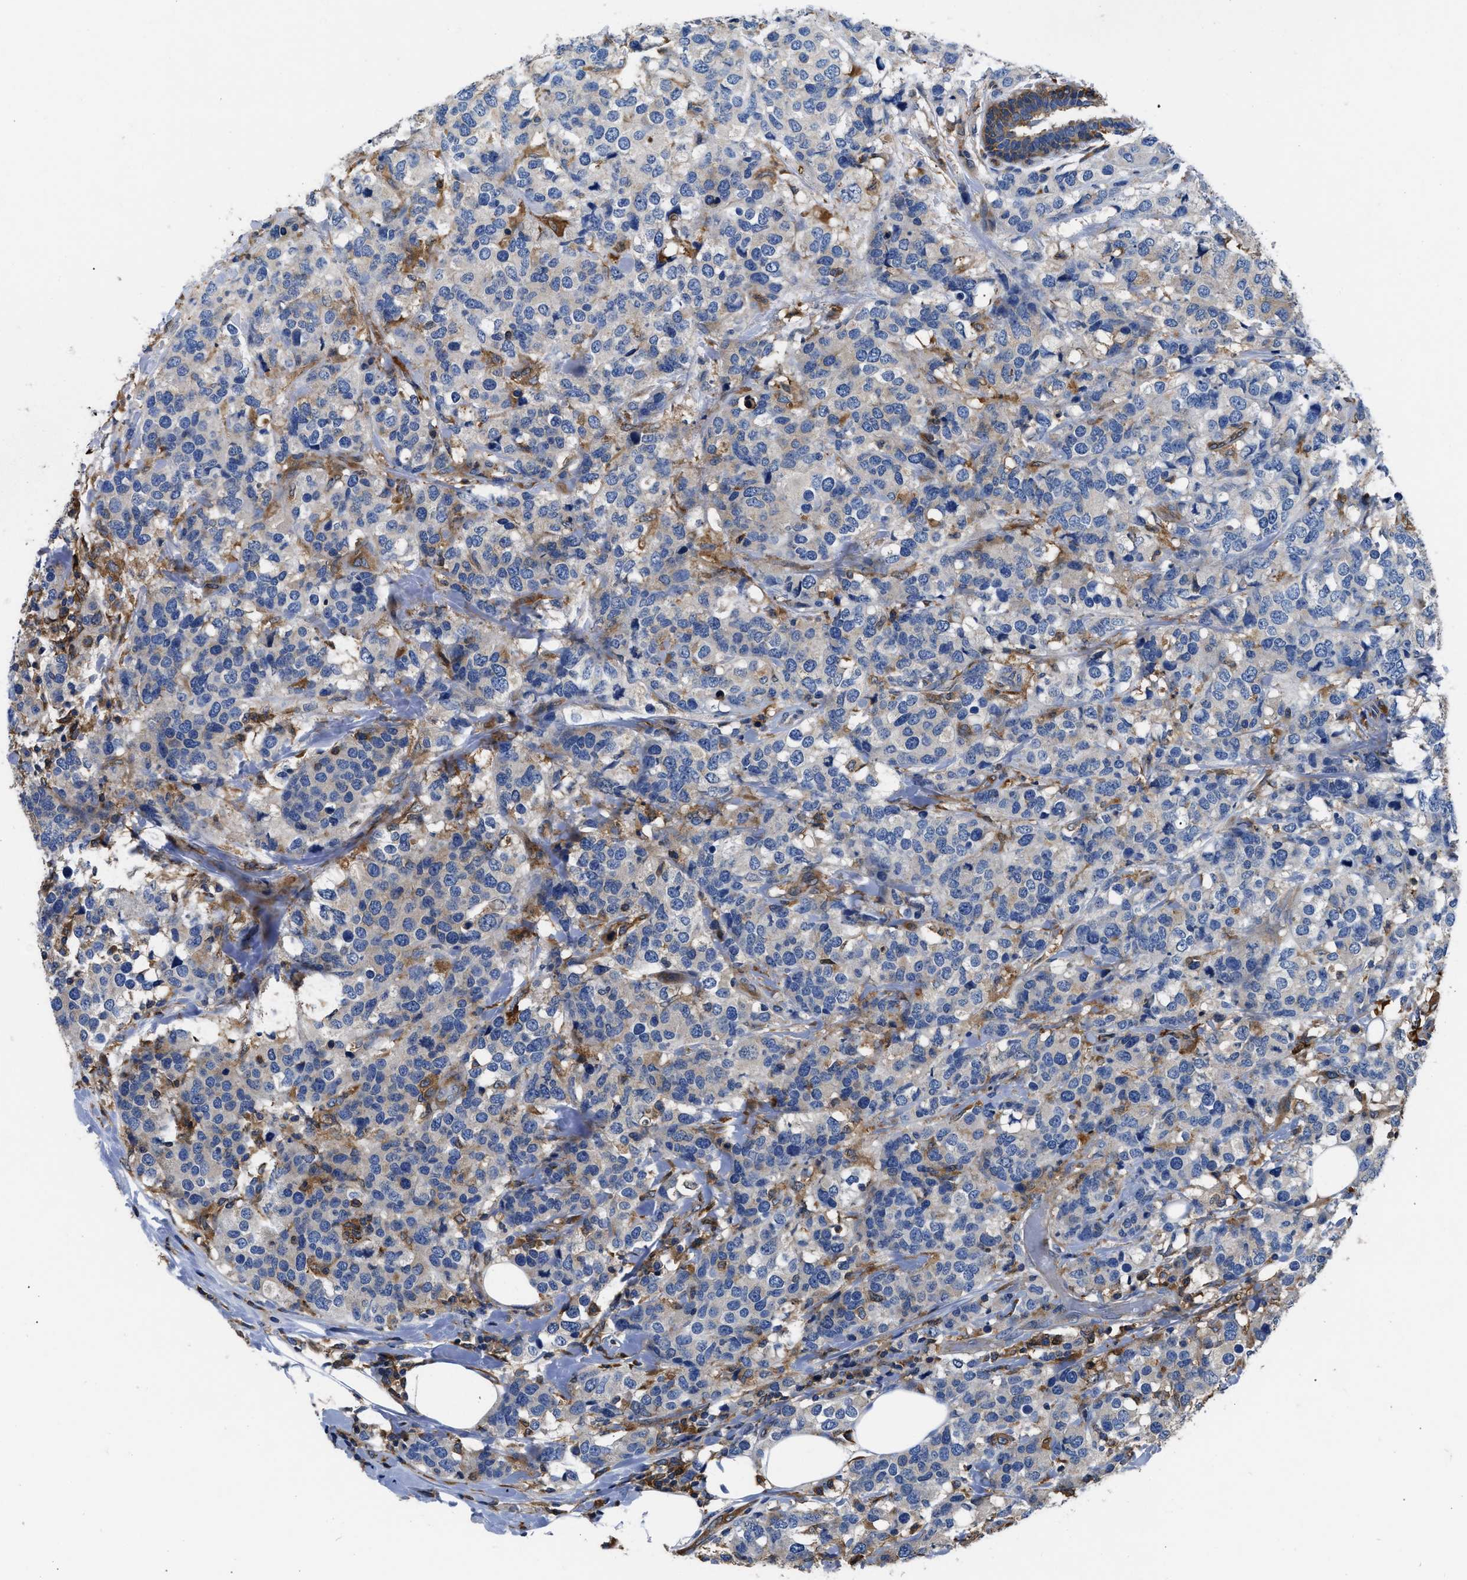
{"staining": {"intensity": "negative", "quantity": "none", "location": "none"}, "tissue": "breast cancer", "cell_type": "Tumor cells", "image_type": "cancer", "snomed": [{"axis": "morphology", "description": "Lobular carcinoma"}, {"axis": "topography", "description": "Breast"}], "caption": "High power microscopy histopathology image of an immunohistochemistry (IHC) photomicrograph of breast cancer (lobular carcinoma), revealing no significant expression in tumor cells.", "gene": "PKM", "patient": {"sex": "female", "age": 59}}